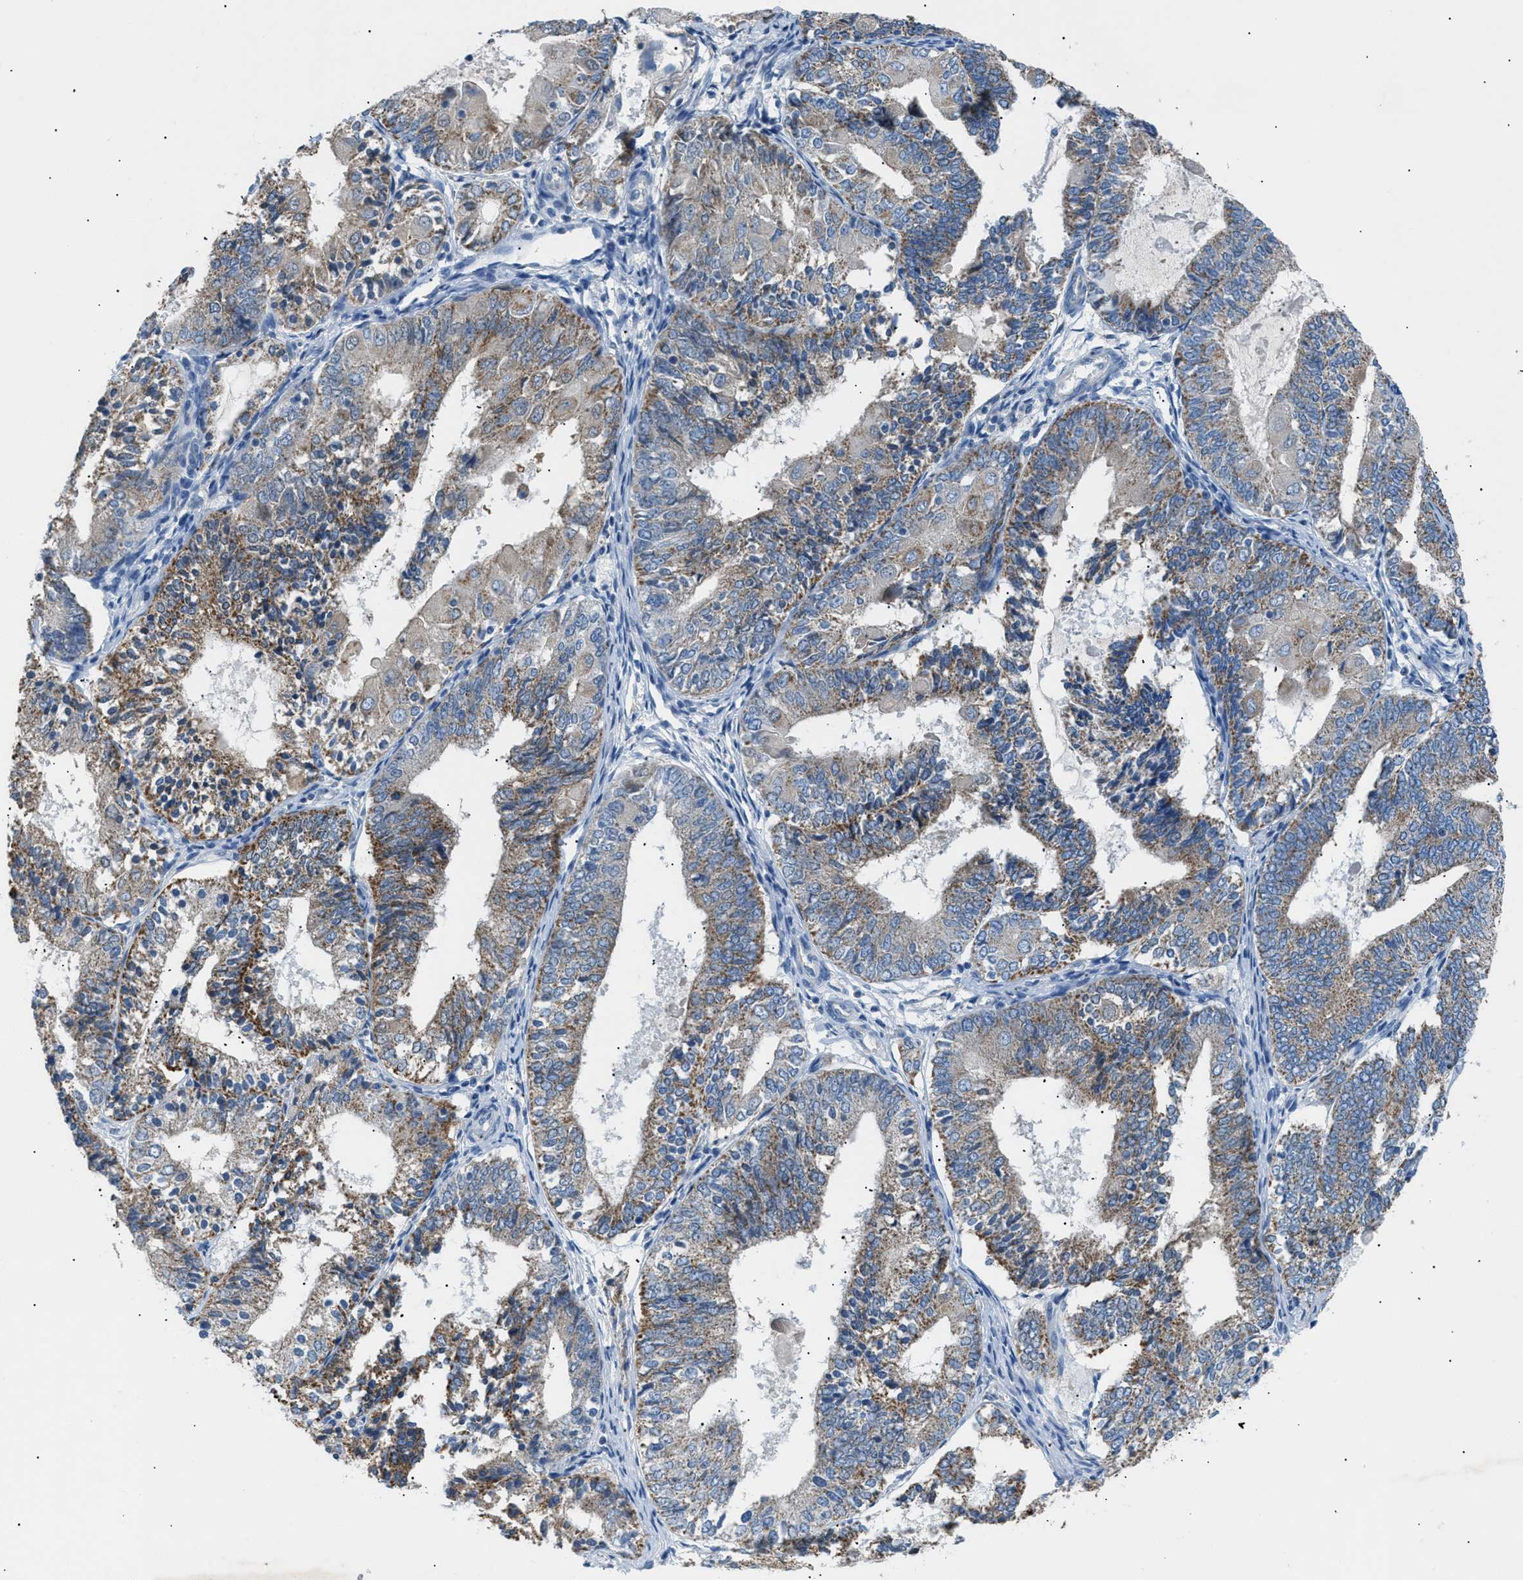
{"staining": {"intensity": "moderate", "quantity": "25%-75%", "location": "cytoplasmic/membranous"}, "tissue": "endometrial cancer", "cell_type": "Tumor cells", "image_type": "cancer", "snomed": [{"axis": "morphology", "description": "Adenocarcinoma, NOS"}, {"axis": "topography", "description": "Endometrium"}], "caption": "High-power microscopy captured an immunohistochemistry (IHC) micrograph of adenocarcinoma (endometrial), revealing moderate cytoplasmic/membranous staining in approximately 25%-75% of tumor cells.", "gene": "ILDR1", "patient": {"sex": "female", "age": 81}}